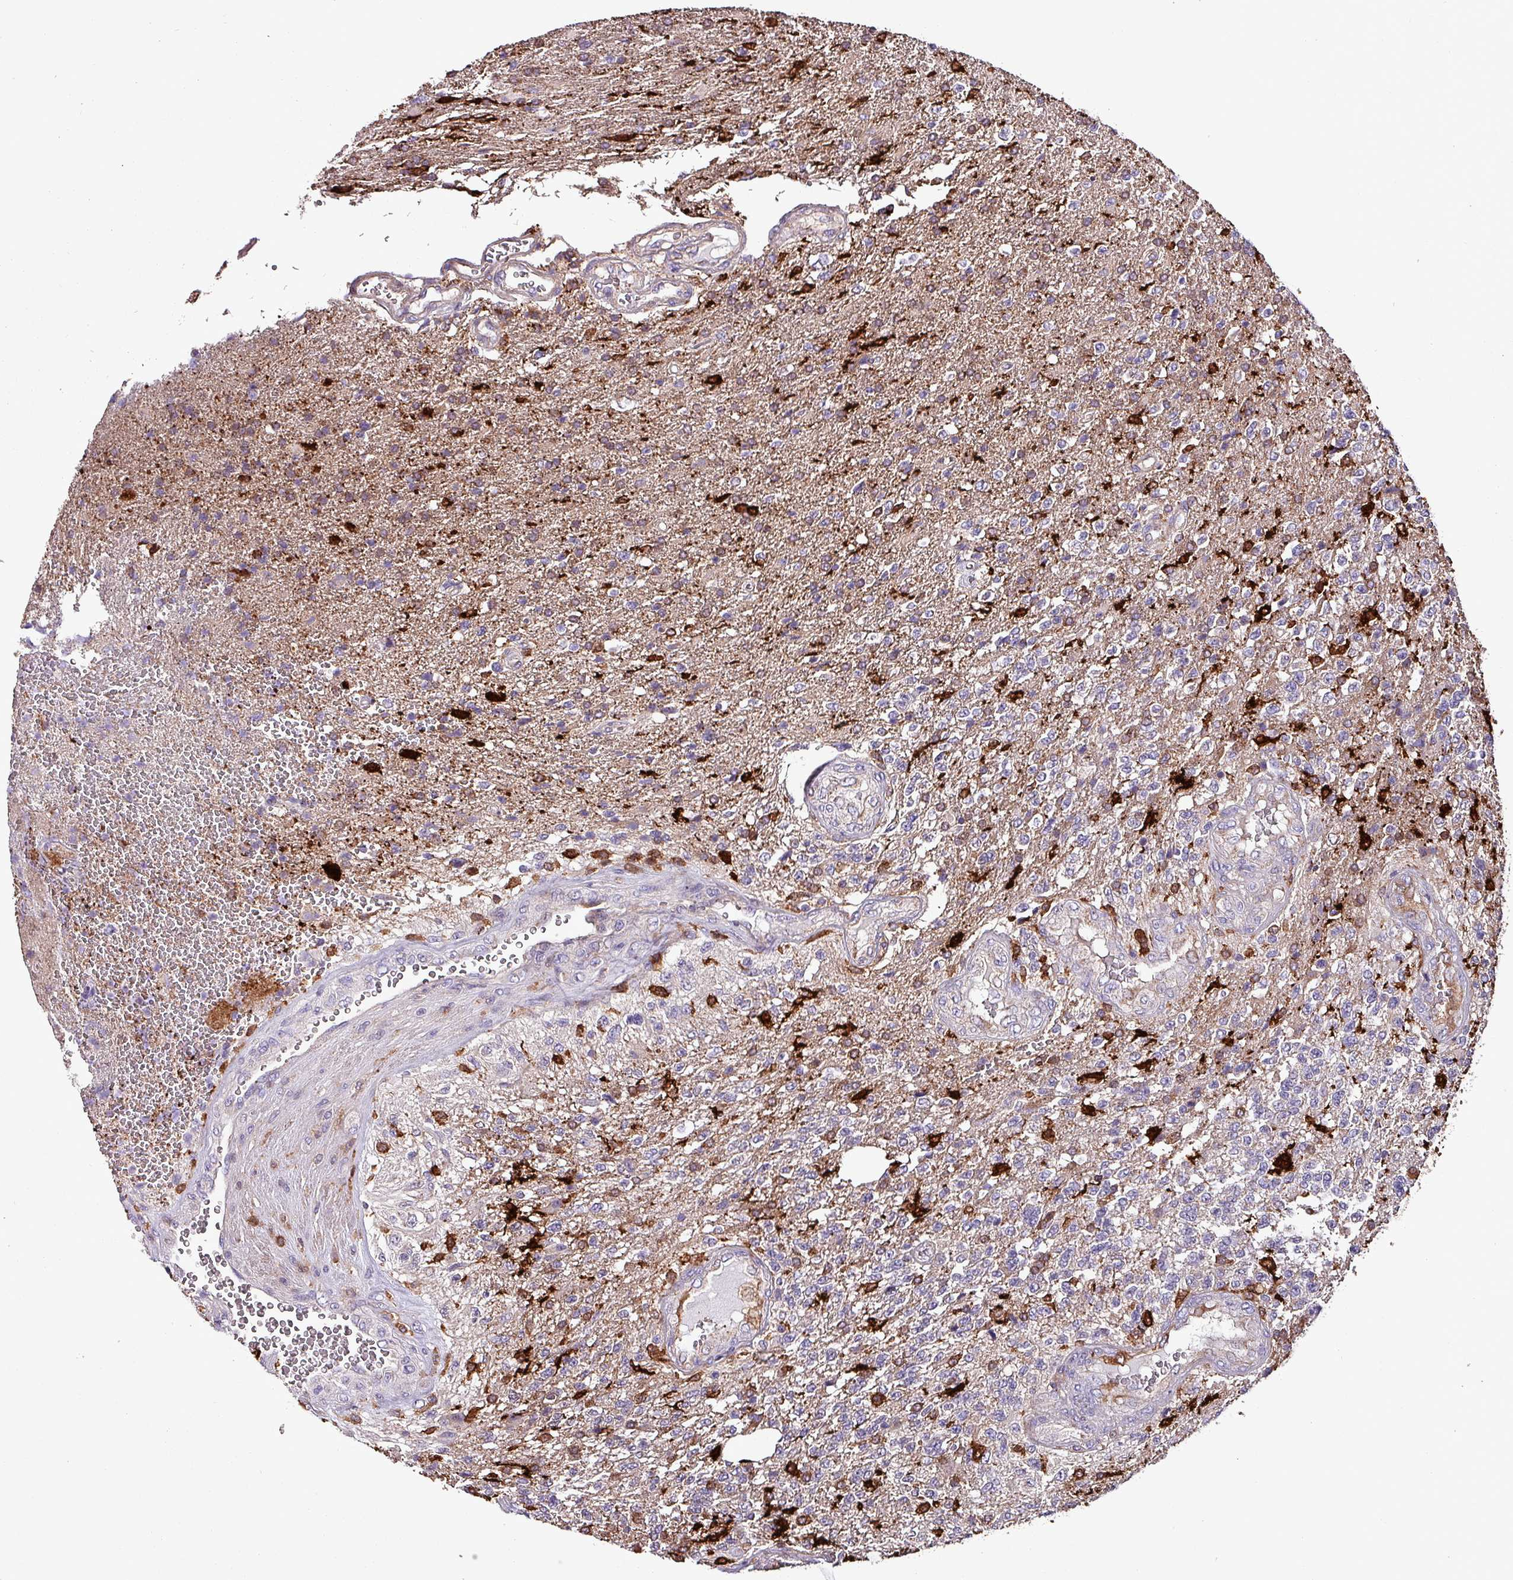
{"staining": {"intensity": "negative", "quantity": "none", "location": "none"}, "tissue": "glioma", "cell_type": "Tumor cells", "image_type": "cancer", "snomed": [{"axis": "morphology", "description": "Glioma, malignant, High grade"}, {"axis": "topography", "description": "Brain"}], "caption": "DAB immunohistochemical staining of high-grade glioma (malignant) reveals no significant expression in tumor cells.", "gene": "SCIN", "patient": {"sex": "male", "age": 56}}